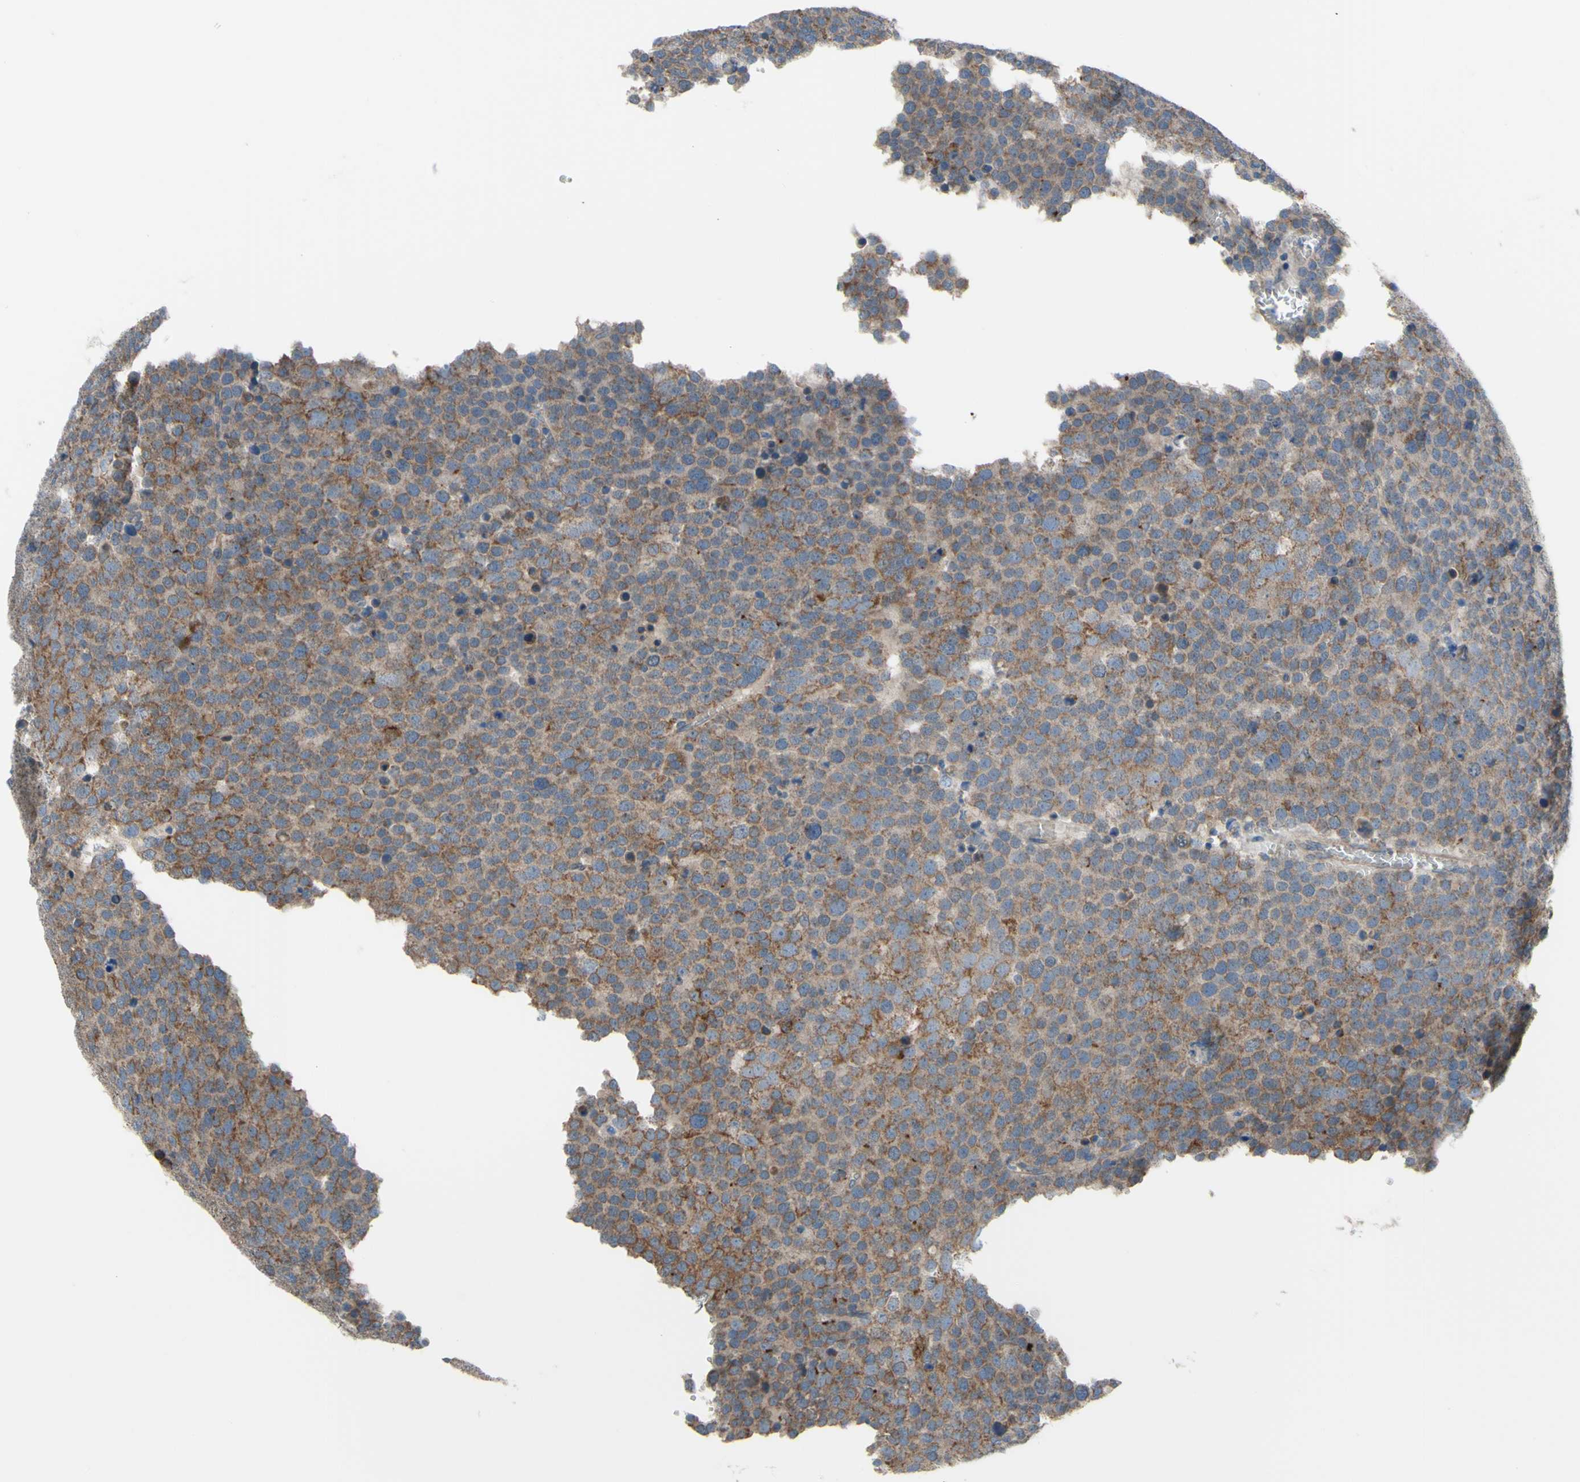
{"staining": {"intensity": "moderate", "quantity": ">75%", "location": "cytoplasmic/membranous"}, "tissue": "testis cancer", "cell_type": "Tumor cells", "image_type": "cancer", "snomed": [{"axis": "morphology", "description": "Seminoma, NOS"}, {"axis": "topography", "description": "Testis"}], "caption": "Moderate cytoplasmic/membranous positivity is seen in about >75% of tumor cells in testis cancer (seminoma).", "gene": "GRAMD2B", "patient": {"sex": "male", "age": 71}}